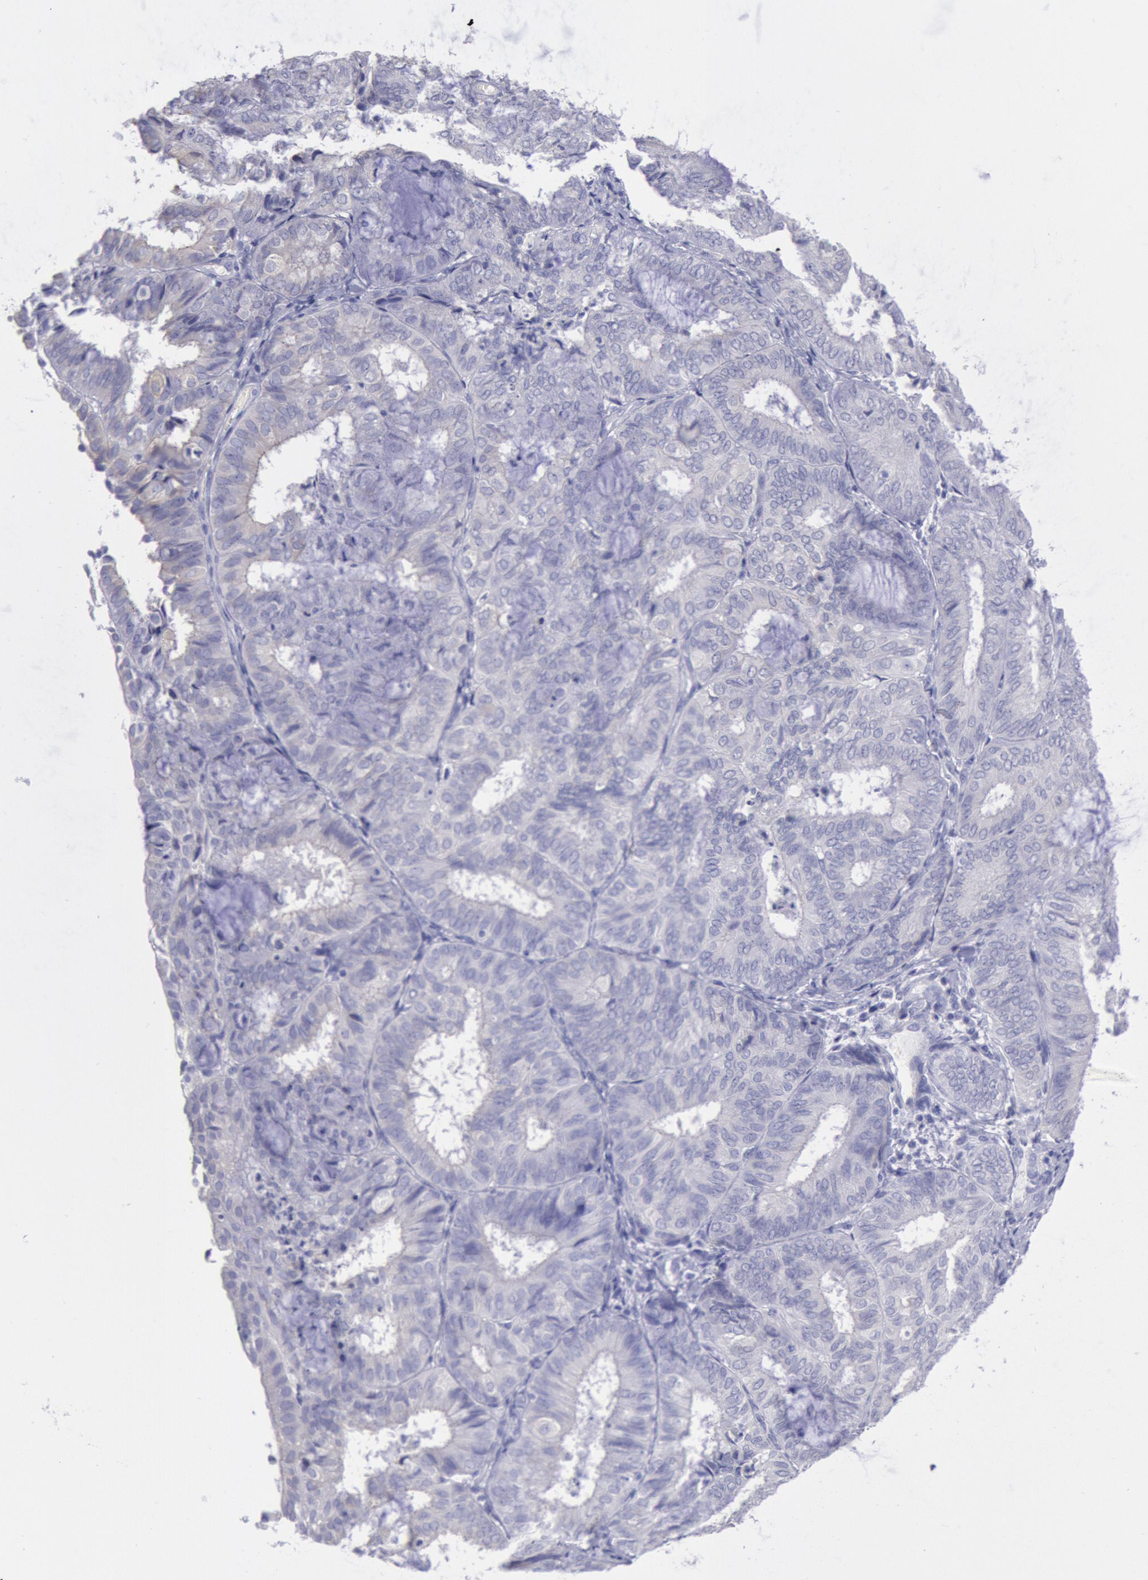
{"staining": {"intensity": "negative", "quantity": "none", "location": "none"}, "tissue": "endometrial cancer", "cell_type": "Tumor cells", "image_type": "cancer", "snomed": [{"axis": "morphology", "description": "Adenocarcinoma, NOS"}, {"axis": "topography", "description": "Endometrium"}], "caption": "Image shows no significant protein positivity in tumor cells of endometrial adenocarcinoma.", "gene": "MYH7", "patient": {"sex": "female", "age": 59}}